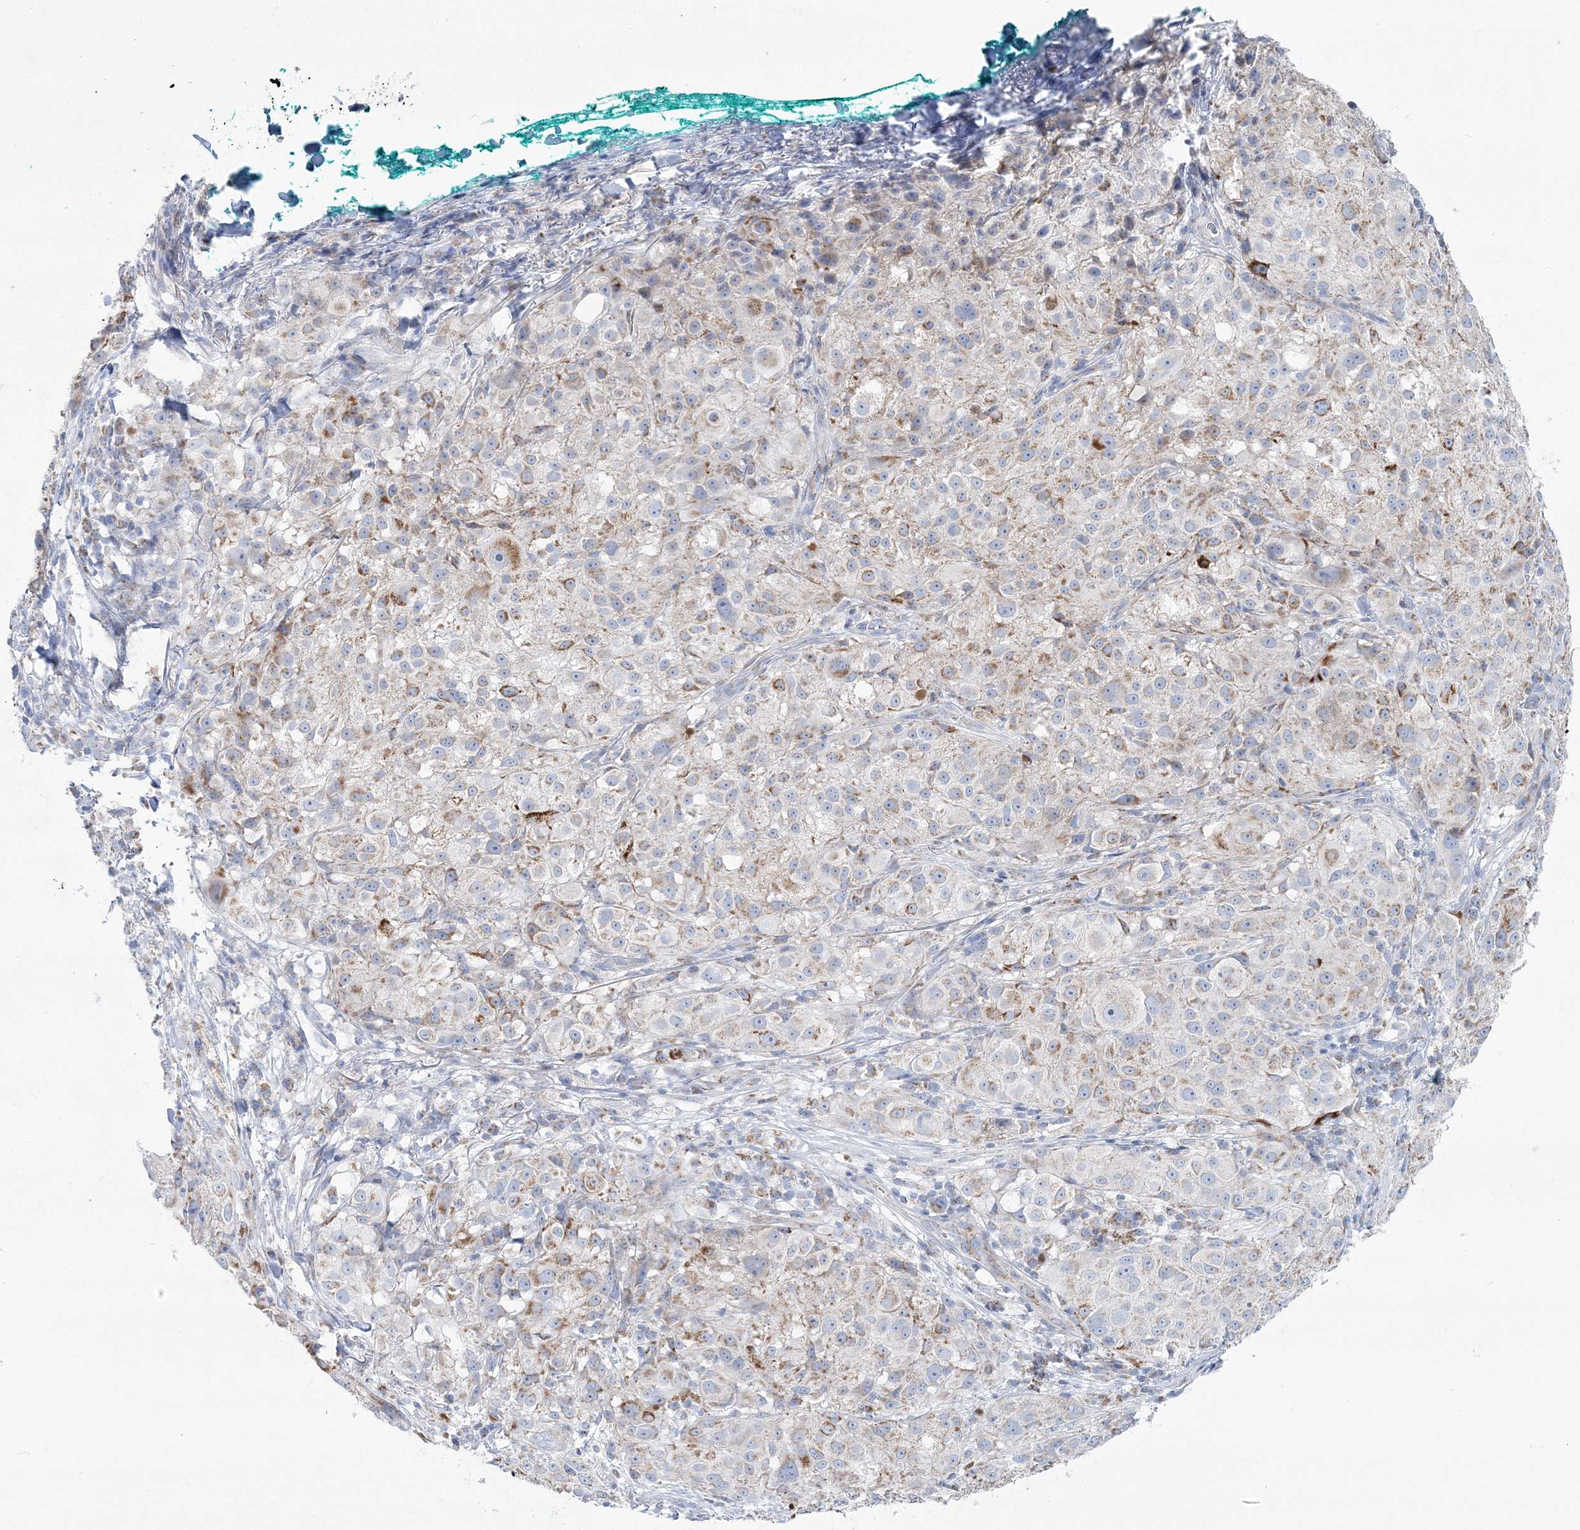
{"staining": {"intensity": "moderate", "quantity": "<25%", "location": "cytoplasmic/membranous"}, "tissue": "melanoma", "cell_type": "Tumor cells", "image_type": "cancer", "snomed": [{"axis": "morphology", "description": "Necrosis, NOS"}, {"axis": "morphology", "description": "Malignant melanoma, NOS"}, {"axis": "topography", "description": "Skin"}], "caption": "Tumor cells display low levels of moderate cytoplasmic/membranous positivity in about <25% of cells in malignant melanoma. The staining is performed using DAB brown chromogen to label protein expression. The nuclei are counter-stained blue using hematoxylin.", "gene": "HIBCH", "patient": {"sex": "female", "age": 87}}